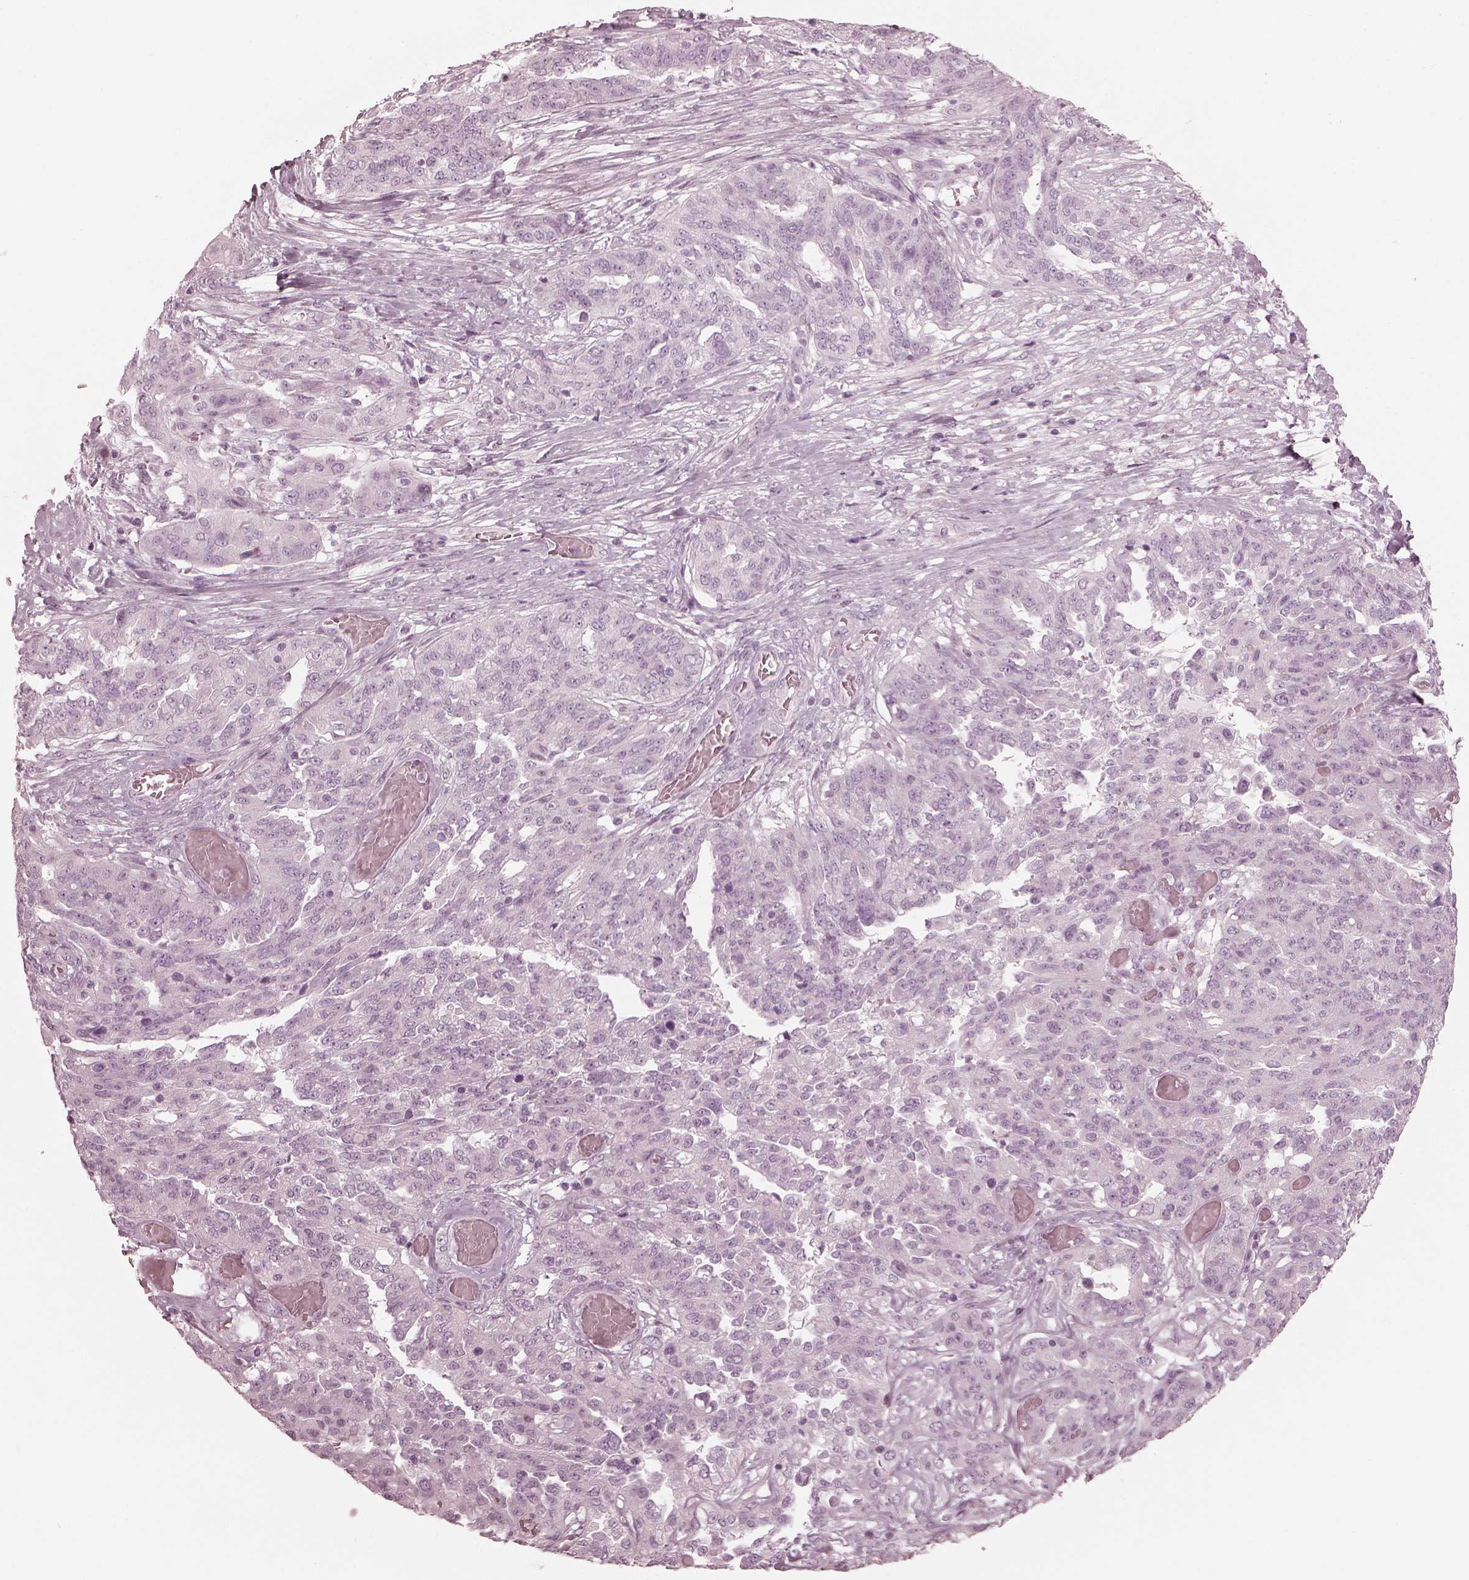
{"staining": {"intensity": "negative", "quantity": "none", "location": "none"}, "tissue": "ovarian cancer", "cell_type": "Tumor cells", "image_type": "cancer", "snomed": [{"axis": "morphology", "description": "Cystadenocarcinoma, serous, NOS"}, {"axis": "topography", "description": "Ovary"}], "caption": "The image shows no significant positivity in tumor cells of ovarian cancer. (DAB (3,3'-diaminobenzidine) immunohistochemistry with hematoxylin counter stain).", "gene": "SAXO2", "patient": {"sex": "female", "age": 67}}